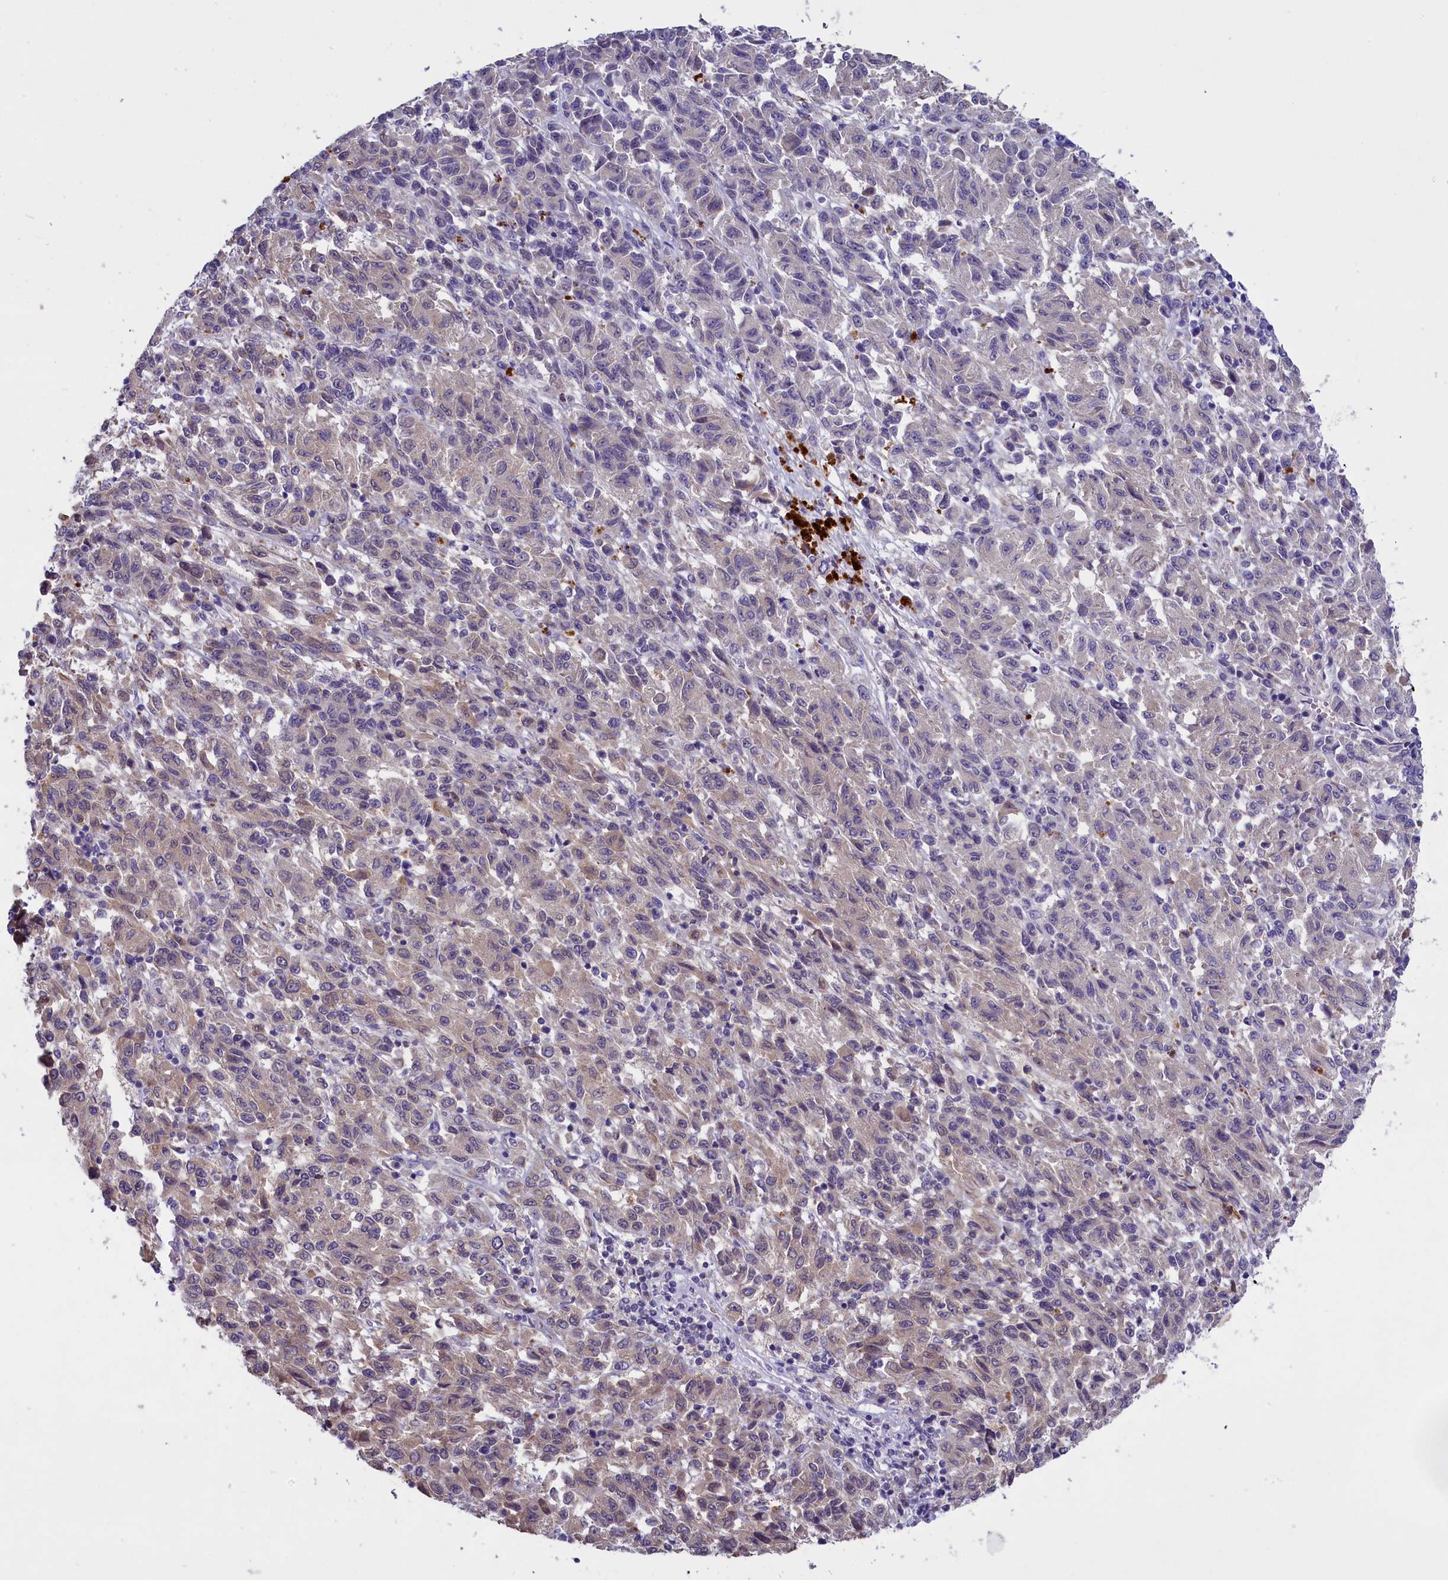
{"staining": {"intensity": "weak", "quantity": "25%-75%", "location": "cytoplasmic/membranous"}, "tissue": "melanoma", "cell_type": "Tumor cells", "image_type": "cancer", "snomed": [{"axis": "morphology", "description": "Malignant melanoma, Metastatic site"}, {"axis": "topography", "description": "Lung"}], "caption": "Brown immunohistochemical staining in human malignant melanoma (metastatic site) reveals weak cytoplasmic/membranous positivity in about 25%-75% of tumor cells. (DAB IHC with brightfield microscopy, high magnification).", "gene": "ENPP6", "patient": {"sex": "male", "age": 64}}